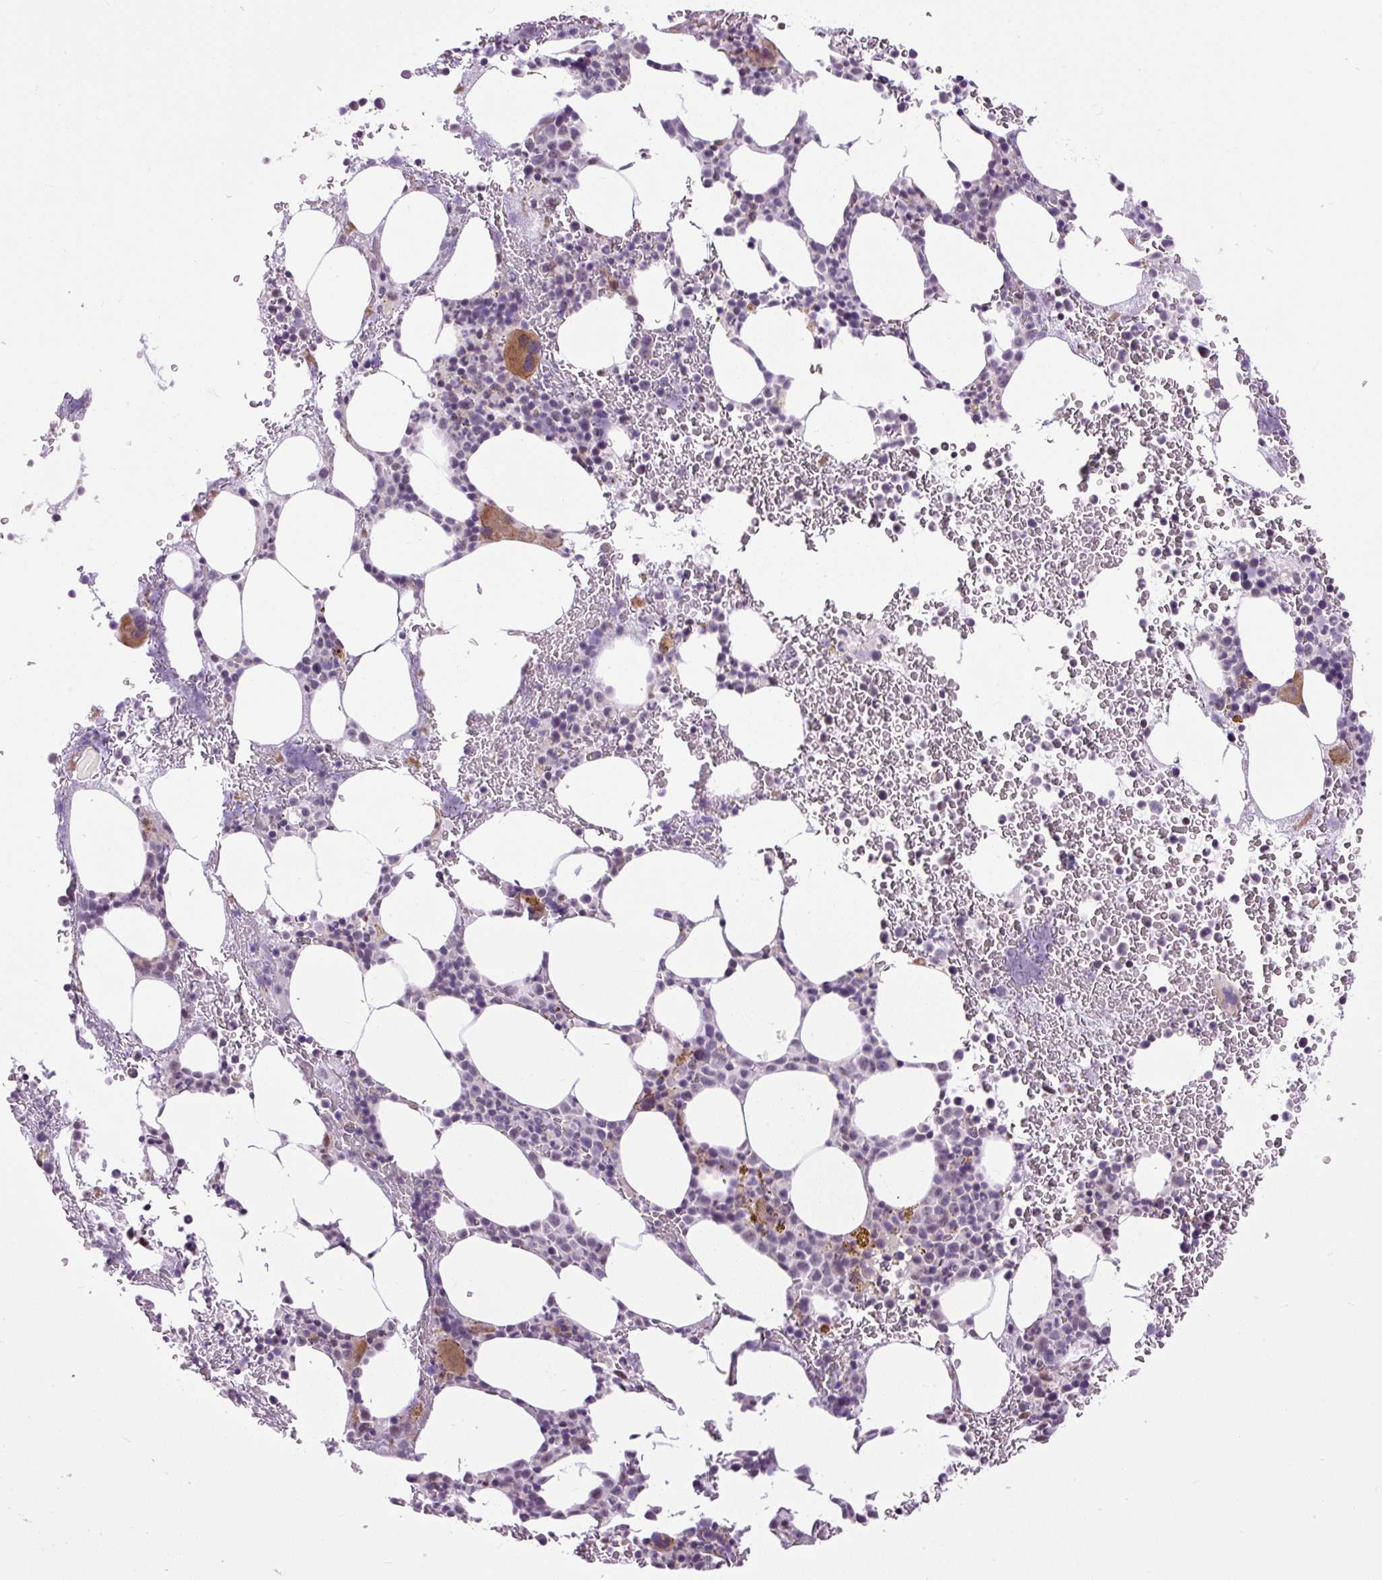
{"staining": {"intensity": "moderate", "quantity": "<25%", "location": "cytoplasmic/membranous"}, "tissue": "bone marrow", "cell_type": "Hematopoietic cells", "image_type": "normal", "snomed": [{"axis": "morphology", "description": "Normal tissue, NOS"}, {"axis": "topography", "description": "Bone marrow"}], "caption": "A low amount of moderate cytoplasmic/membranous expression is identified in about <25% of hematopoietic cells in normal bone marrow. (Brightfield microscopy of DAB IHC at high magnification).", "gene": "ZNF197", "patient": {"sex": "male", "age": 62}}